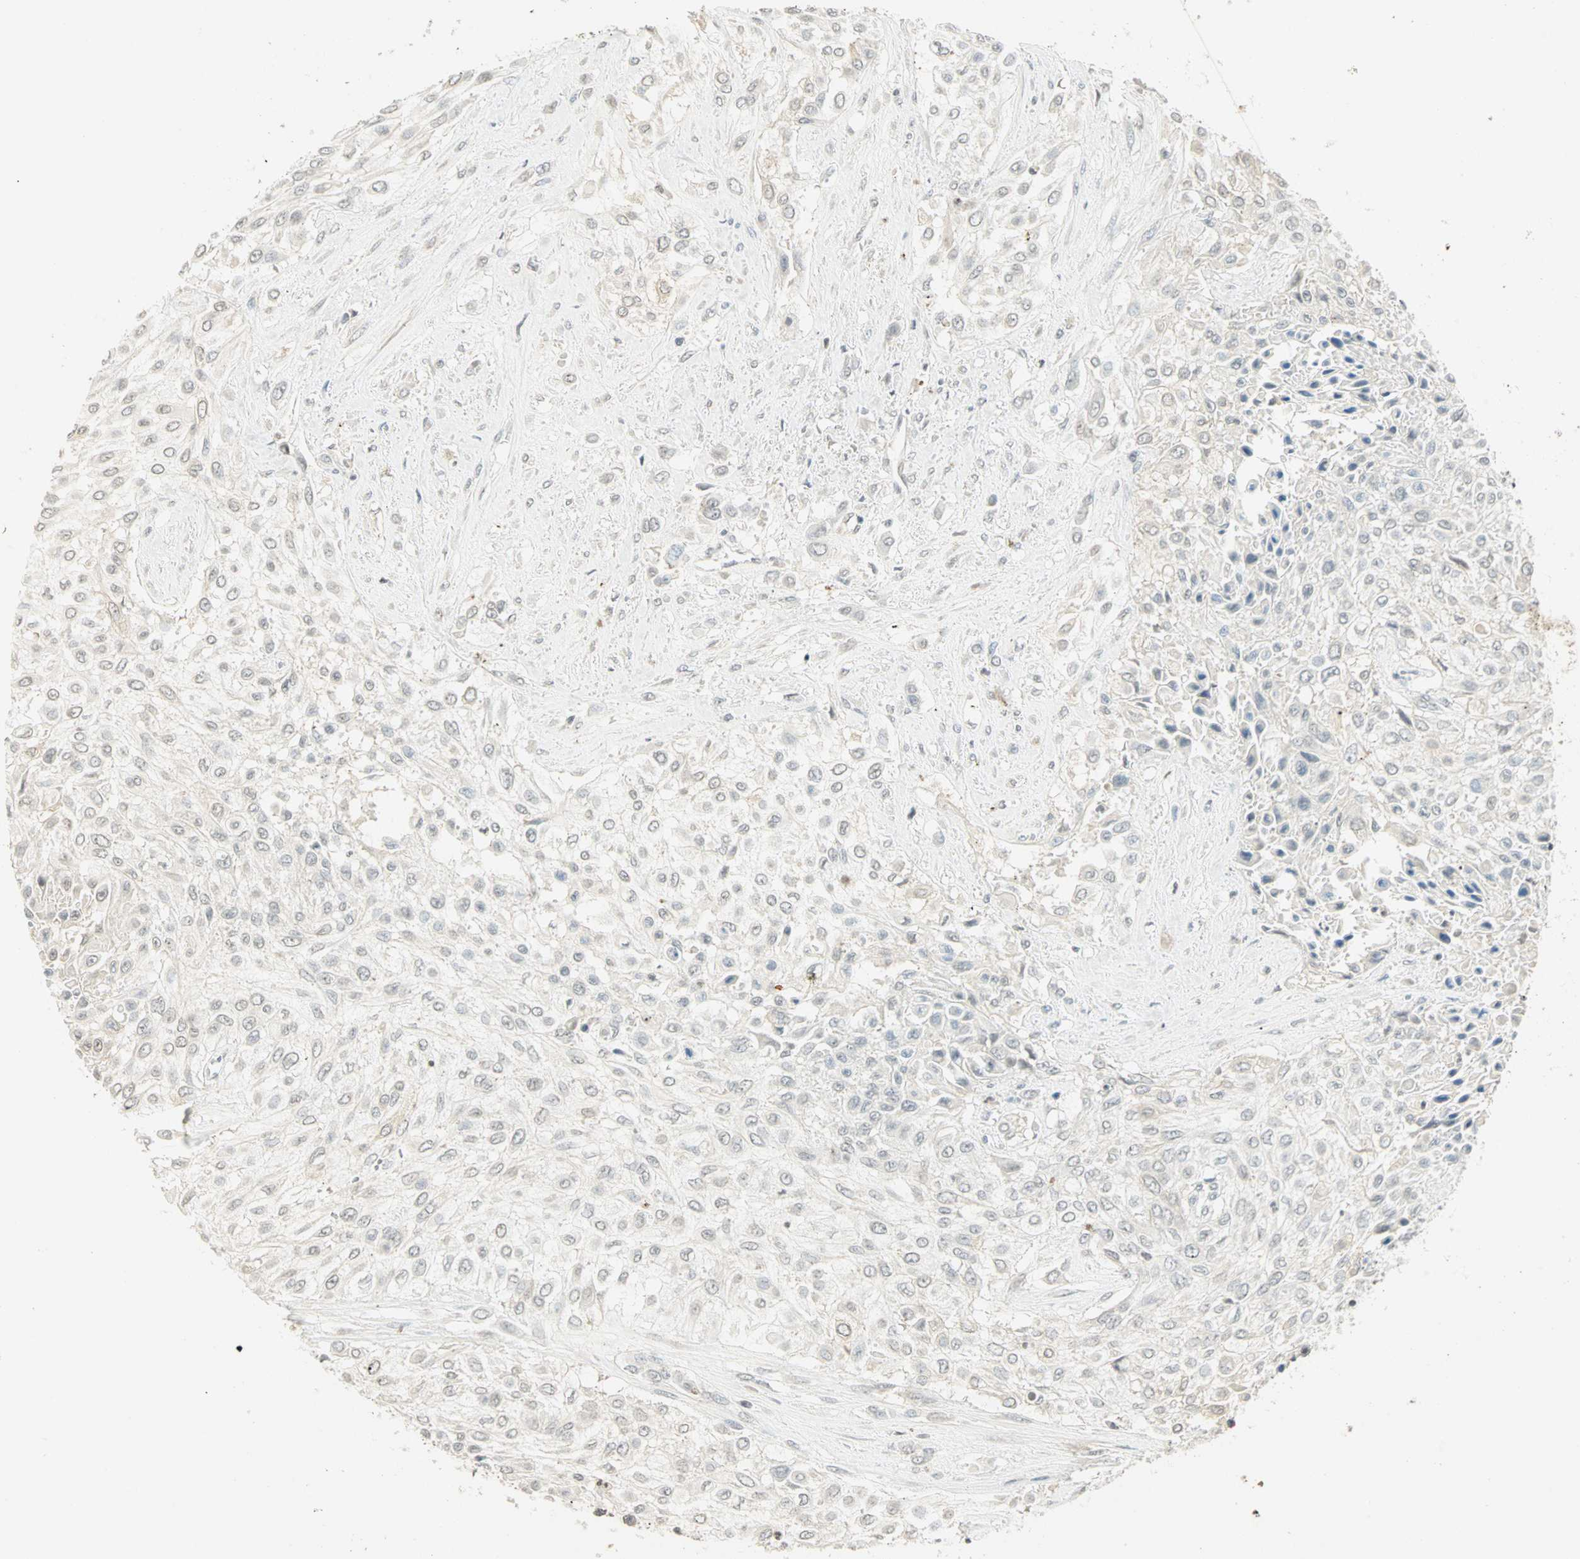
{"staining": {"intensity": "weak", "quantity": "<25%", "location": "nuclear"}, "tissue": "urothelial cancer", "cell_type": "Tumor cells", "image_type": "cancer", "snomed": [{"axis": "morphology", "description": "Urothelial carcinoma, High grade"}, {"axis": "topography", "description": "Urinary bladder"}], "caption": "Tumor cells show no significant staining in urothelial cancer.", "gene": "SMAD3", "patient": {"sex": "male", "age": 57}}